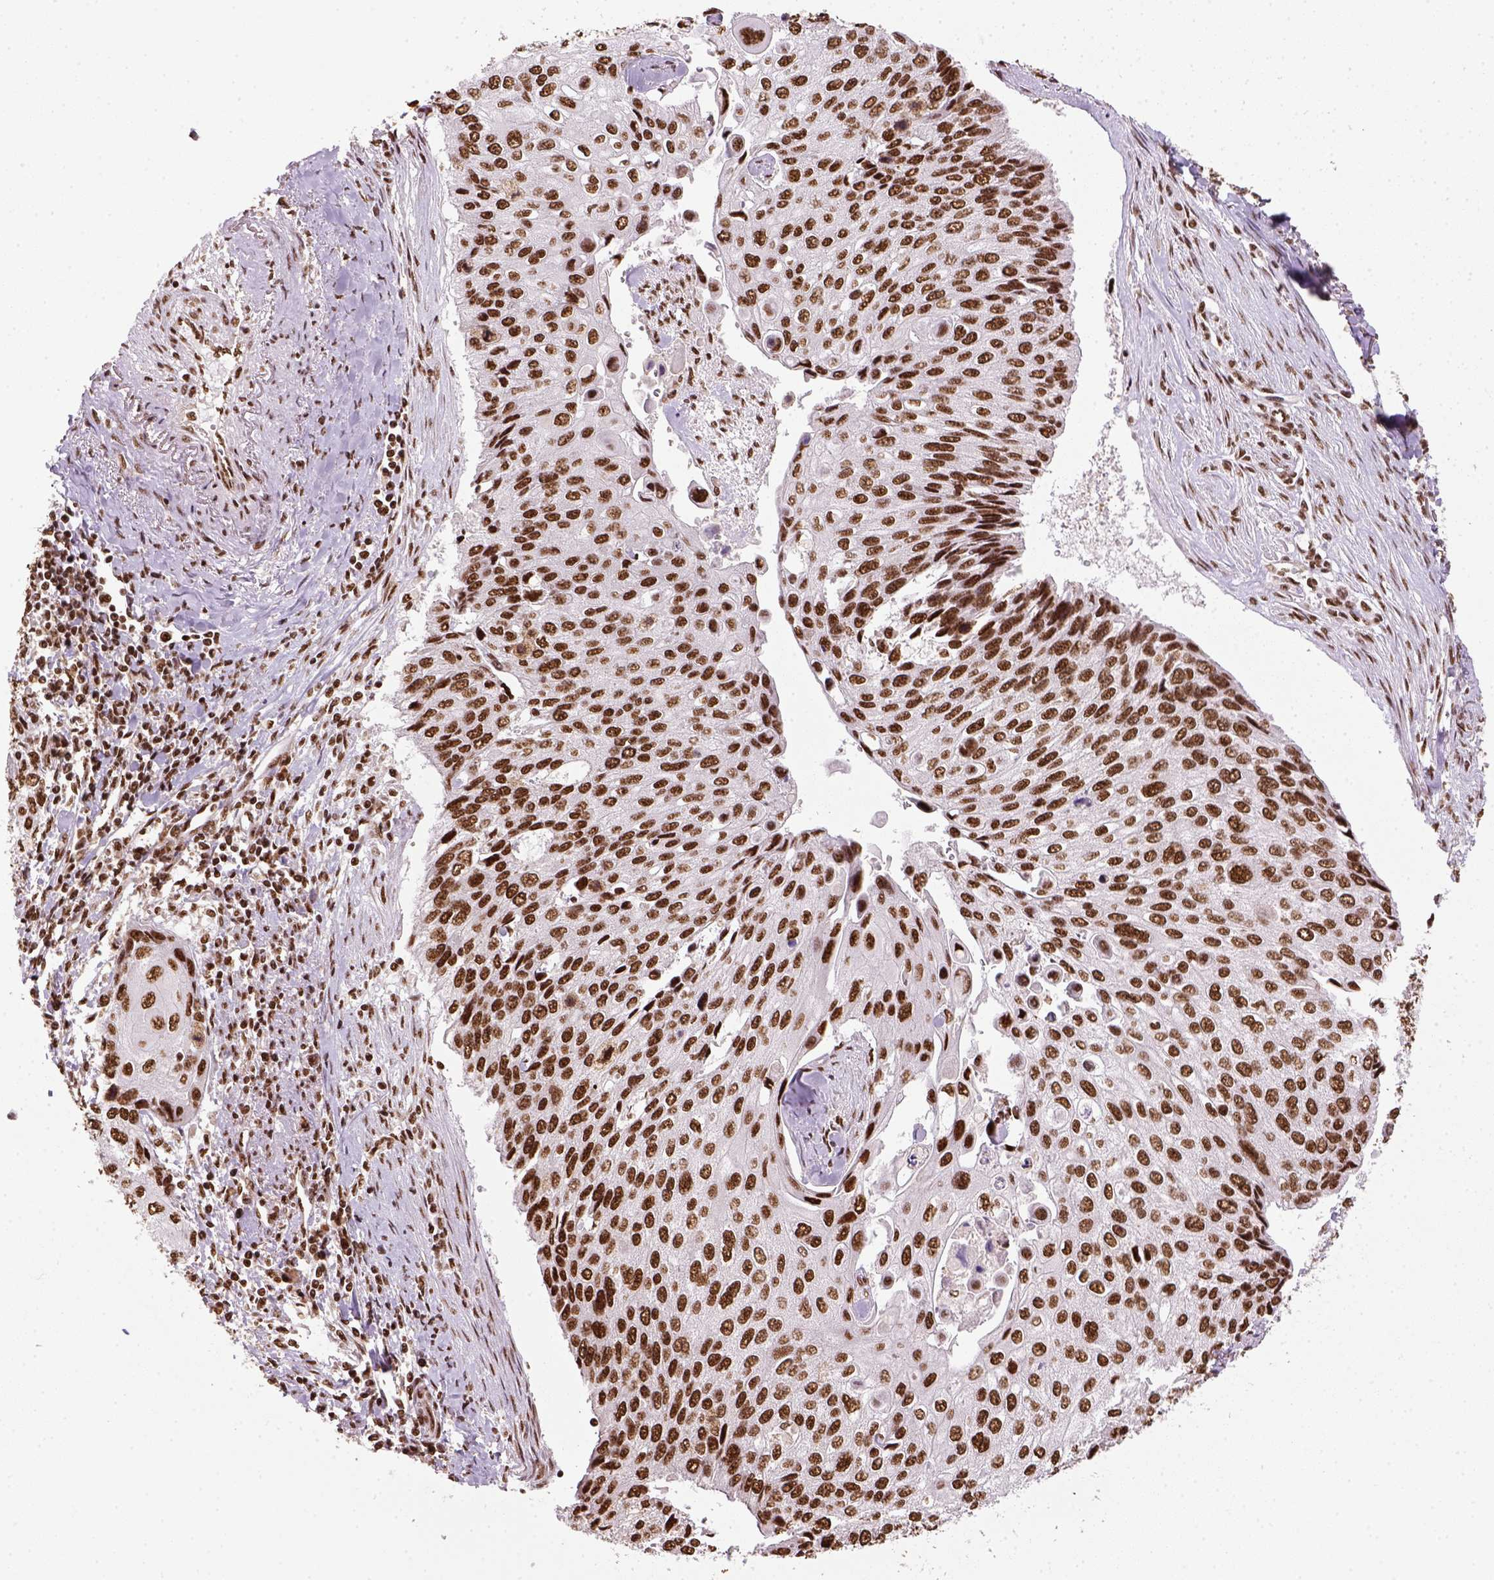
{"staining": {"intensity": "strong", "quantity": ">75%", "location": "nuclear"}, "tissue": "lung cancer", "cell_type": "Tumor cells", "image_type": "cancer", "snomed": [{"axis": "morphology", "description": "Squamous cell carcinoma, NOS"}, {"axis": "morphology", "description": "Squamous cell carcinoma, metastatic, NOS"}, {"axis": "topography", "description": "Lung"}], "caption": "IHC staining of lung squamous cell carcinoma, which shows high levels of strong nuclear staining in about >75% of tumor cells indicating strong nuclear protein positivity. The staining was performed using DAB (3,3'-diaminobenzidine) (brown) for protein detection and nuclei were counterstained in hematoxylin (blue).", "gene": "CCAR1", "patient": {"sex": "male", "age": 63}}